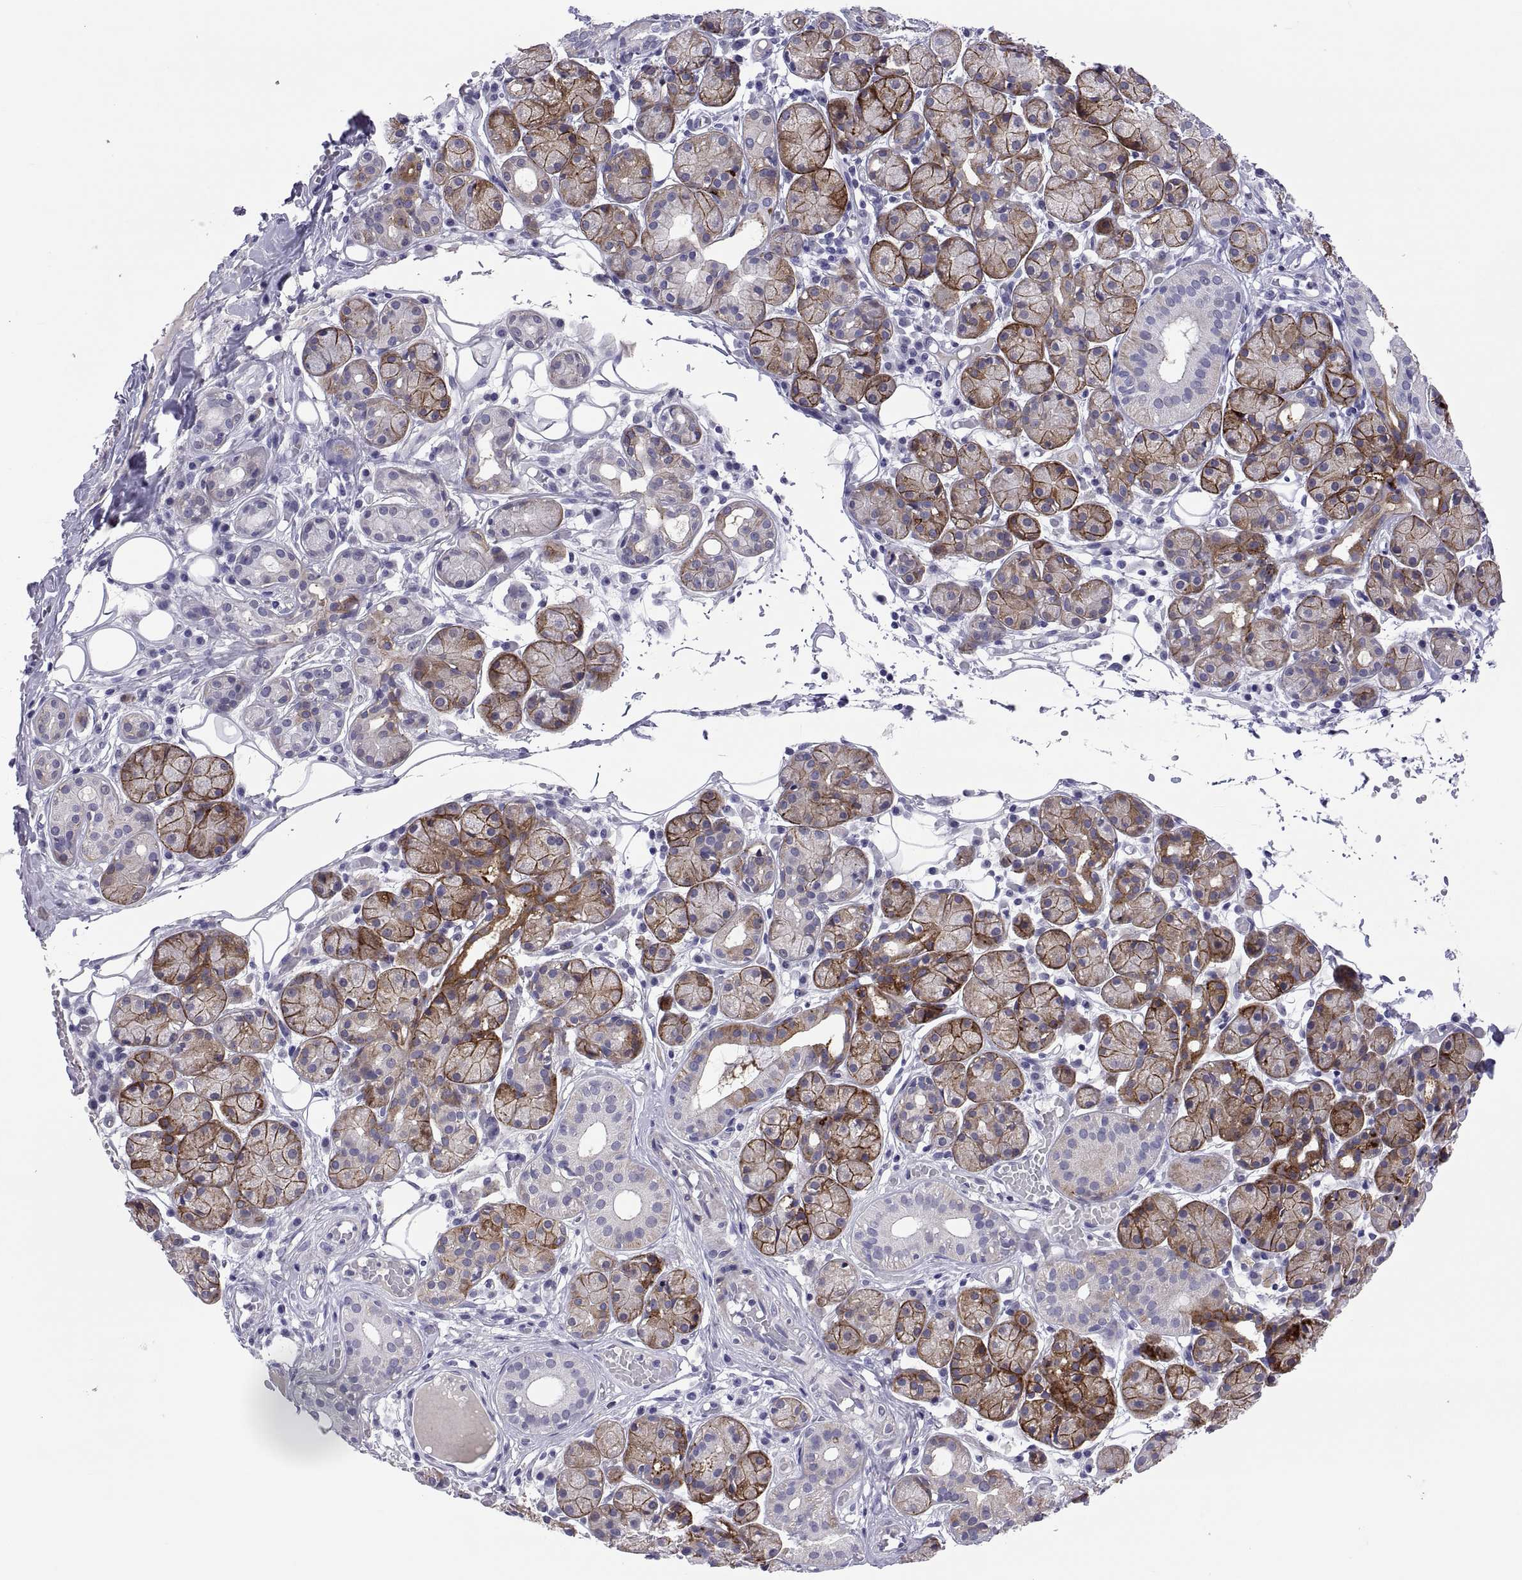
{"staining": {"intensity": "moderate", "quantity": ">75%", "location": "cytoplasmic/membranous"}, "tissue": "salivary gland", "cell_type": "Glandular cells", "image_type": "normal", "snomed": [{"axis": "morphology", "description": "Normal tissue, NOS"}, {"axis": "topography", "description": "Salivary gland"}, {"axis": "topography", "description": "Peripheral nerve tissue"}], "caption": "Immunohistochemistry (IHC) of unremarkable salivary gland displays medium levels of moderate cytoplasmic/membranous positivity in approximately >75% of glandular cells.", "gene": "CHCT1", "patient": {"sex": "male", "age": 71}}